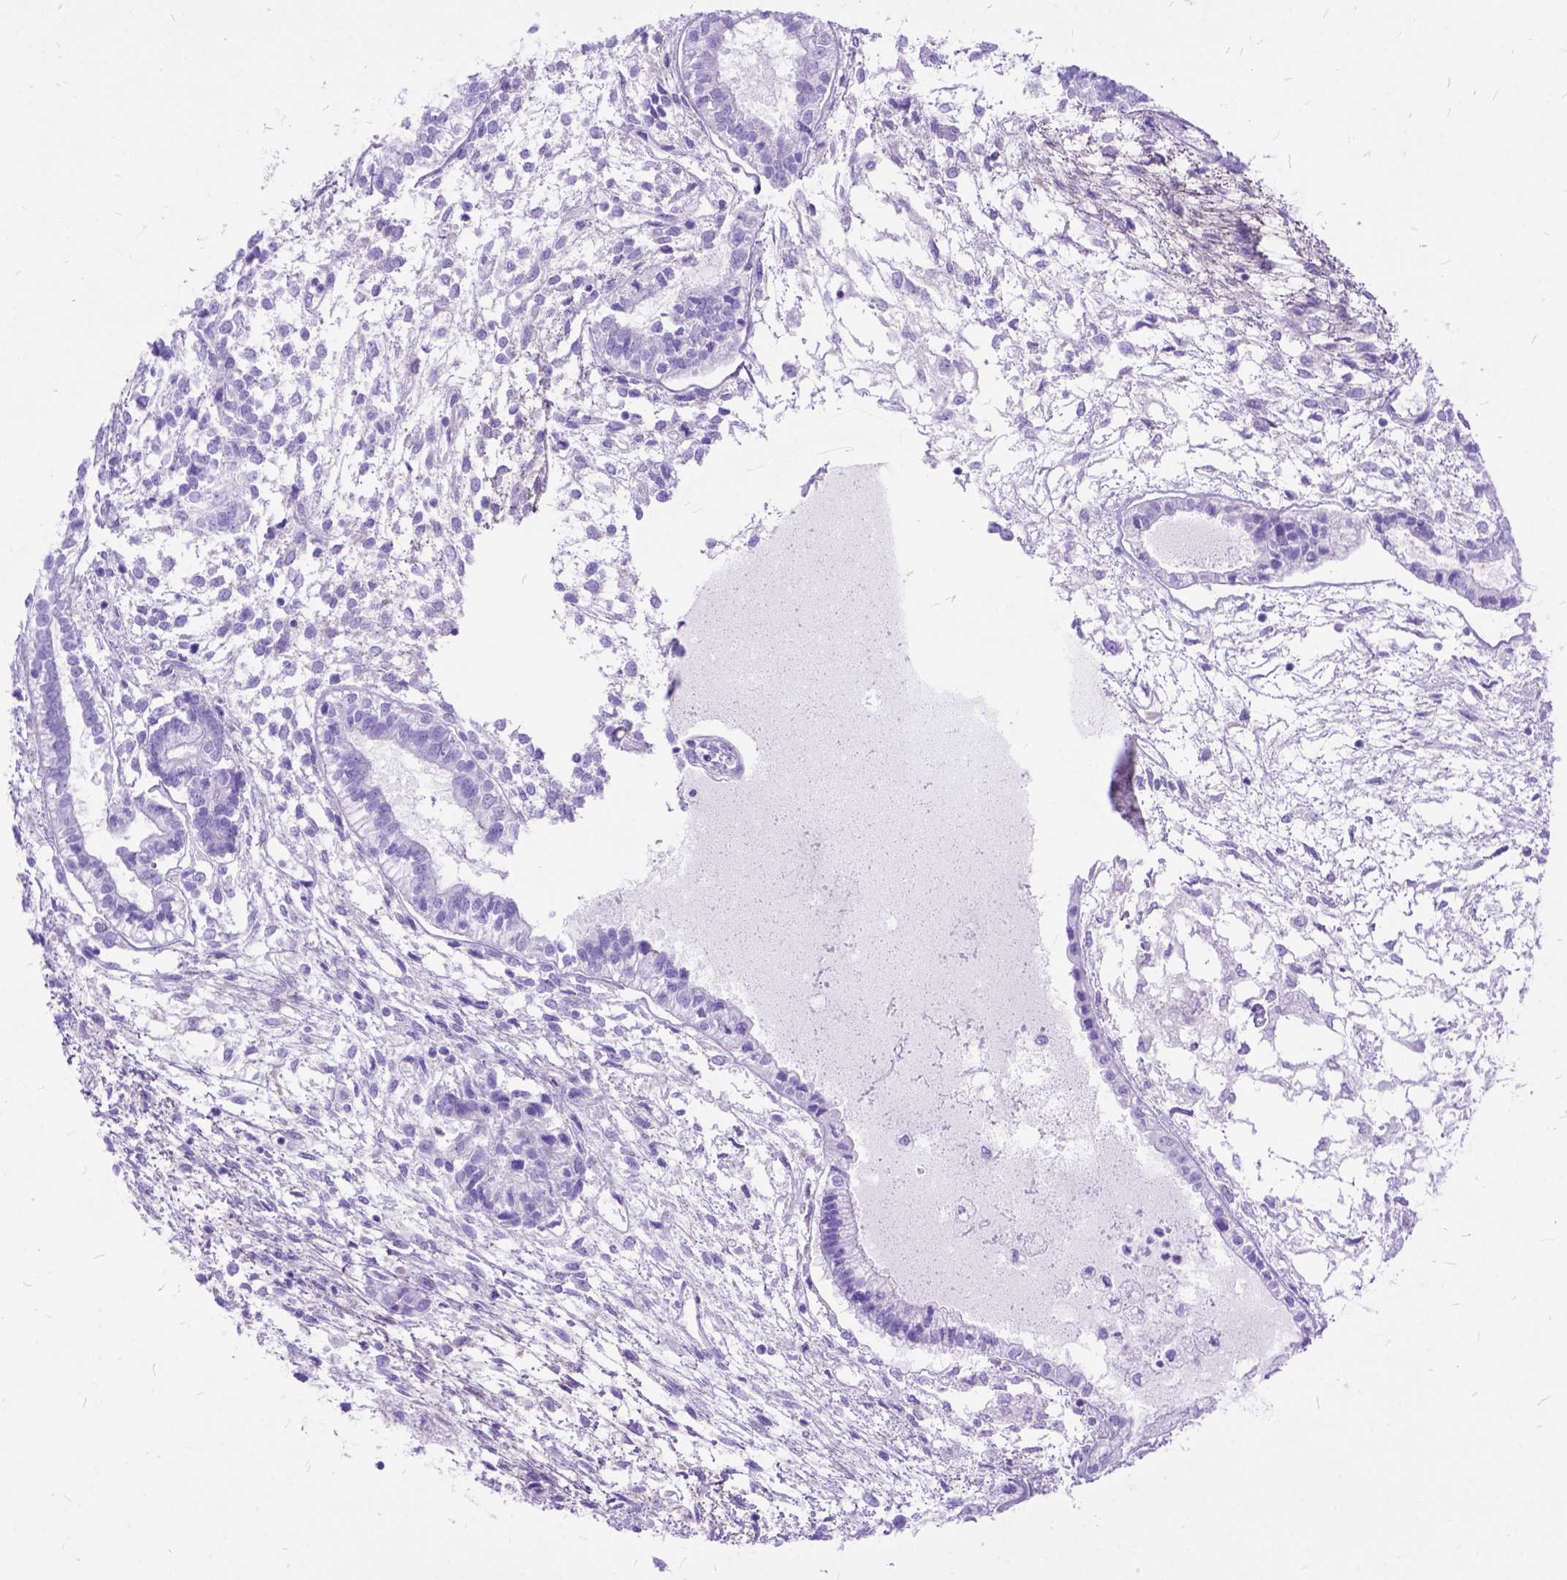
{"staining": {"intensity": "negative", "quantity": "none", "location": "none"}, "tissue": "testis cancer", "cell_type": "Tumor cells", "image_type": "cancer", "snomed": [{"axis": "morphology", "description": "Carcinoma, Embryonal, NOS"}, {"axis": "topography", "description": "Testis"}], "caption": "An IHC histopathology image of testis embryonal carcinoma is shown. There is no staining in tumor cells of testis embryonal carcinoma. The staining is performed using DAB (3,3'-diaminobenzidine) brown chromogen with nuclei counter-stained in using hematoxylin.", "gene": "ARL9", "patient": {"sex": "male", "age": 37}}